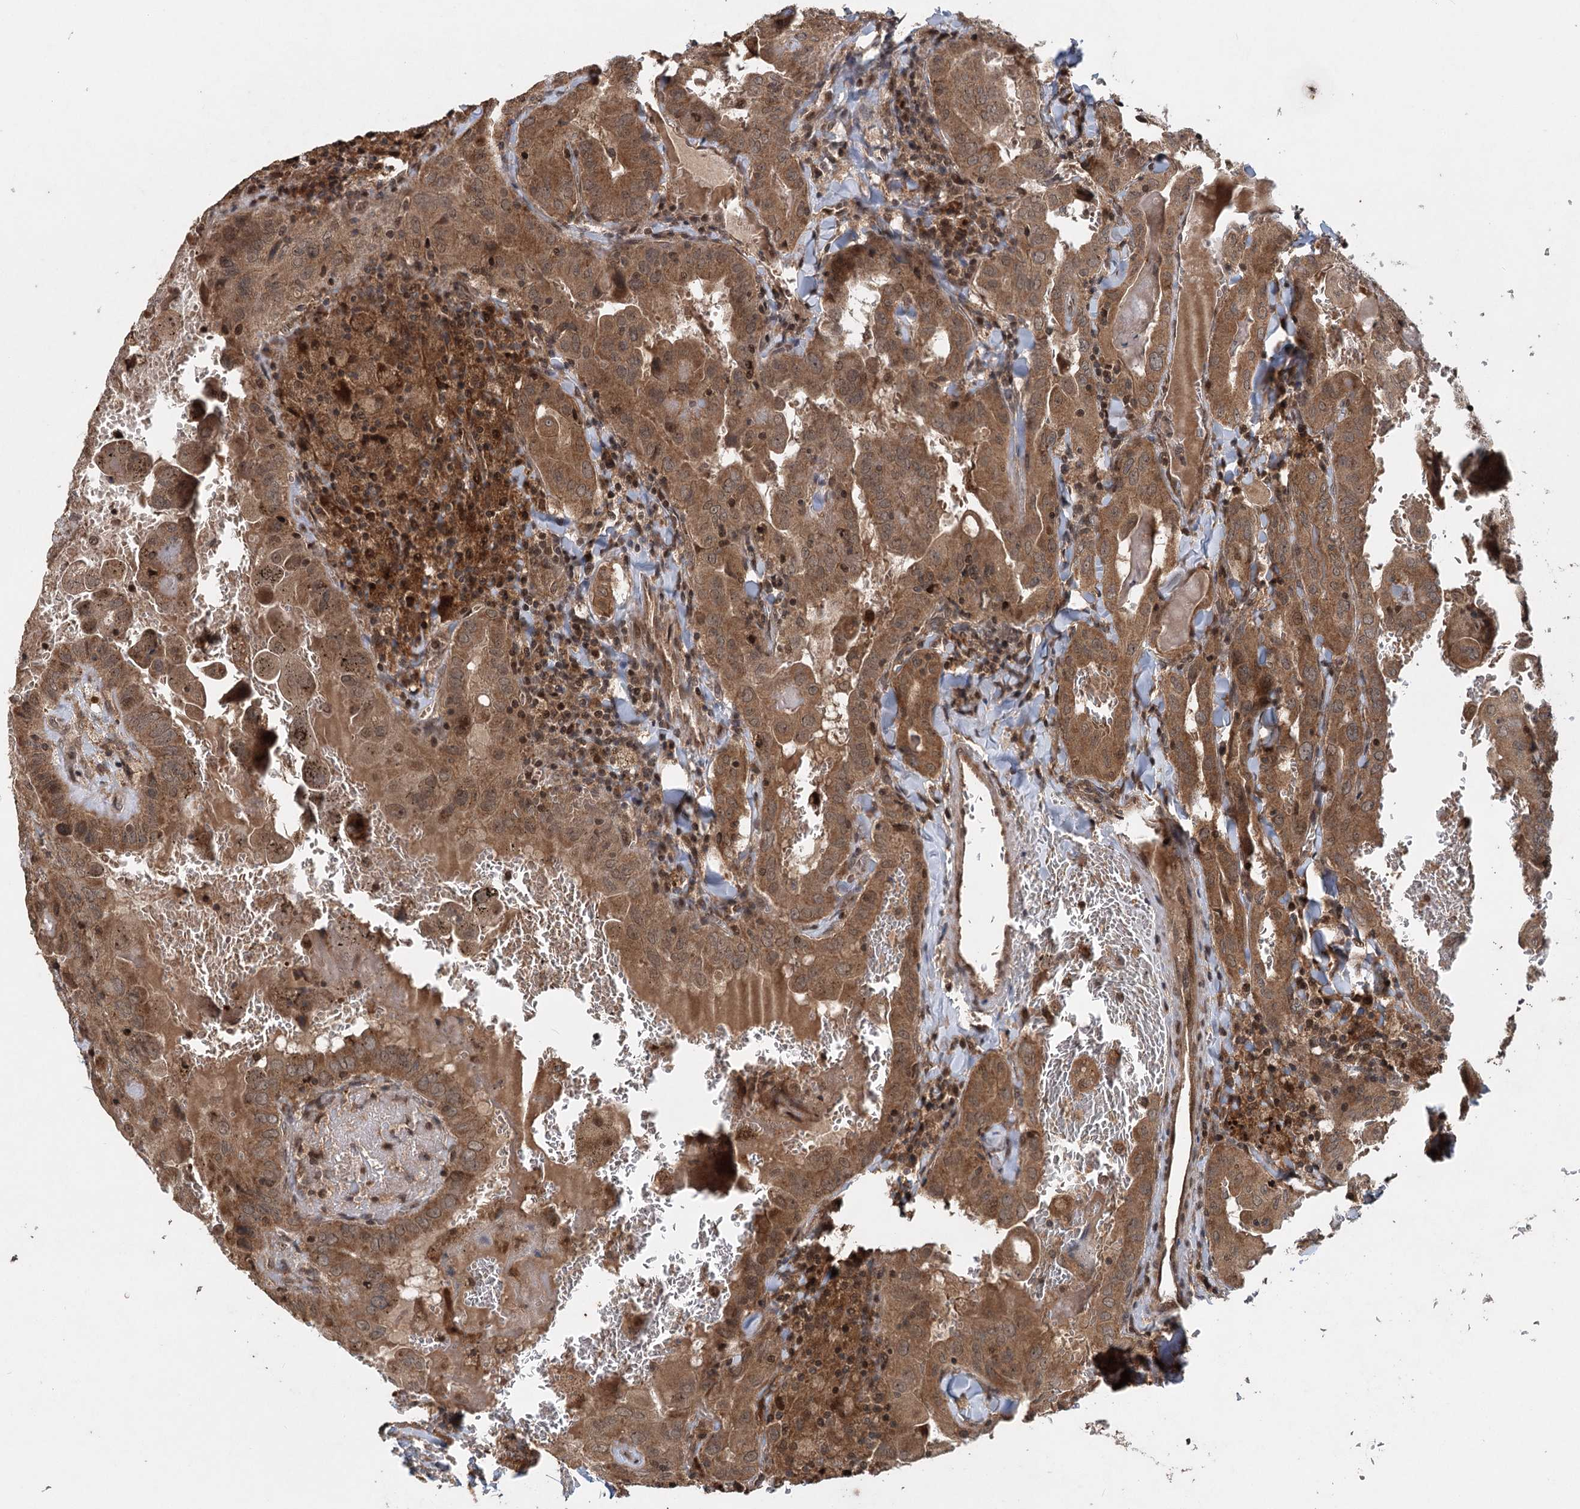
{"staining": {"intensity": "moderate", "quantity": ">75%", "location": "cytoplasmic/membranous"}, "tissue": "thyroid cancer", "cell_type": "Tumor cells", "image_type": "cancer", "snomed": [{"axis": "morphology", "description": "Papillary adenocarcinoma, NOS"}, {"axis": "topography", "description": "Thyroid gland"}], "caption": "Human thyroid papillary adenocarcinoma stained with a brown dye demonstrates moderate cytoplasmic/membranous positive positivity in about >75% of tumor cells.", "gene": "INSIG2", "patient": {"sex": "female", "age": 72}}